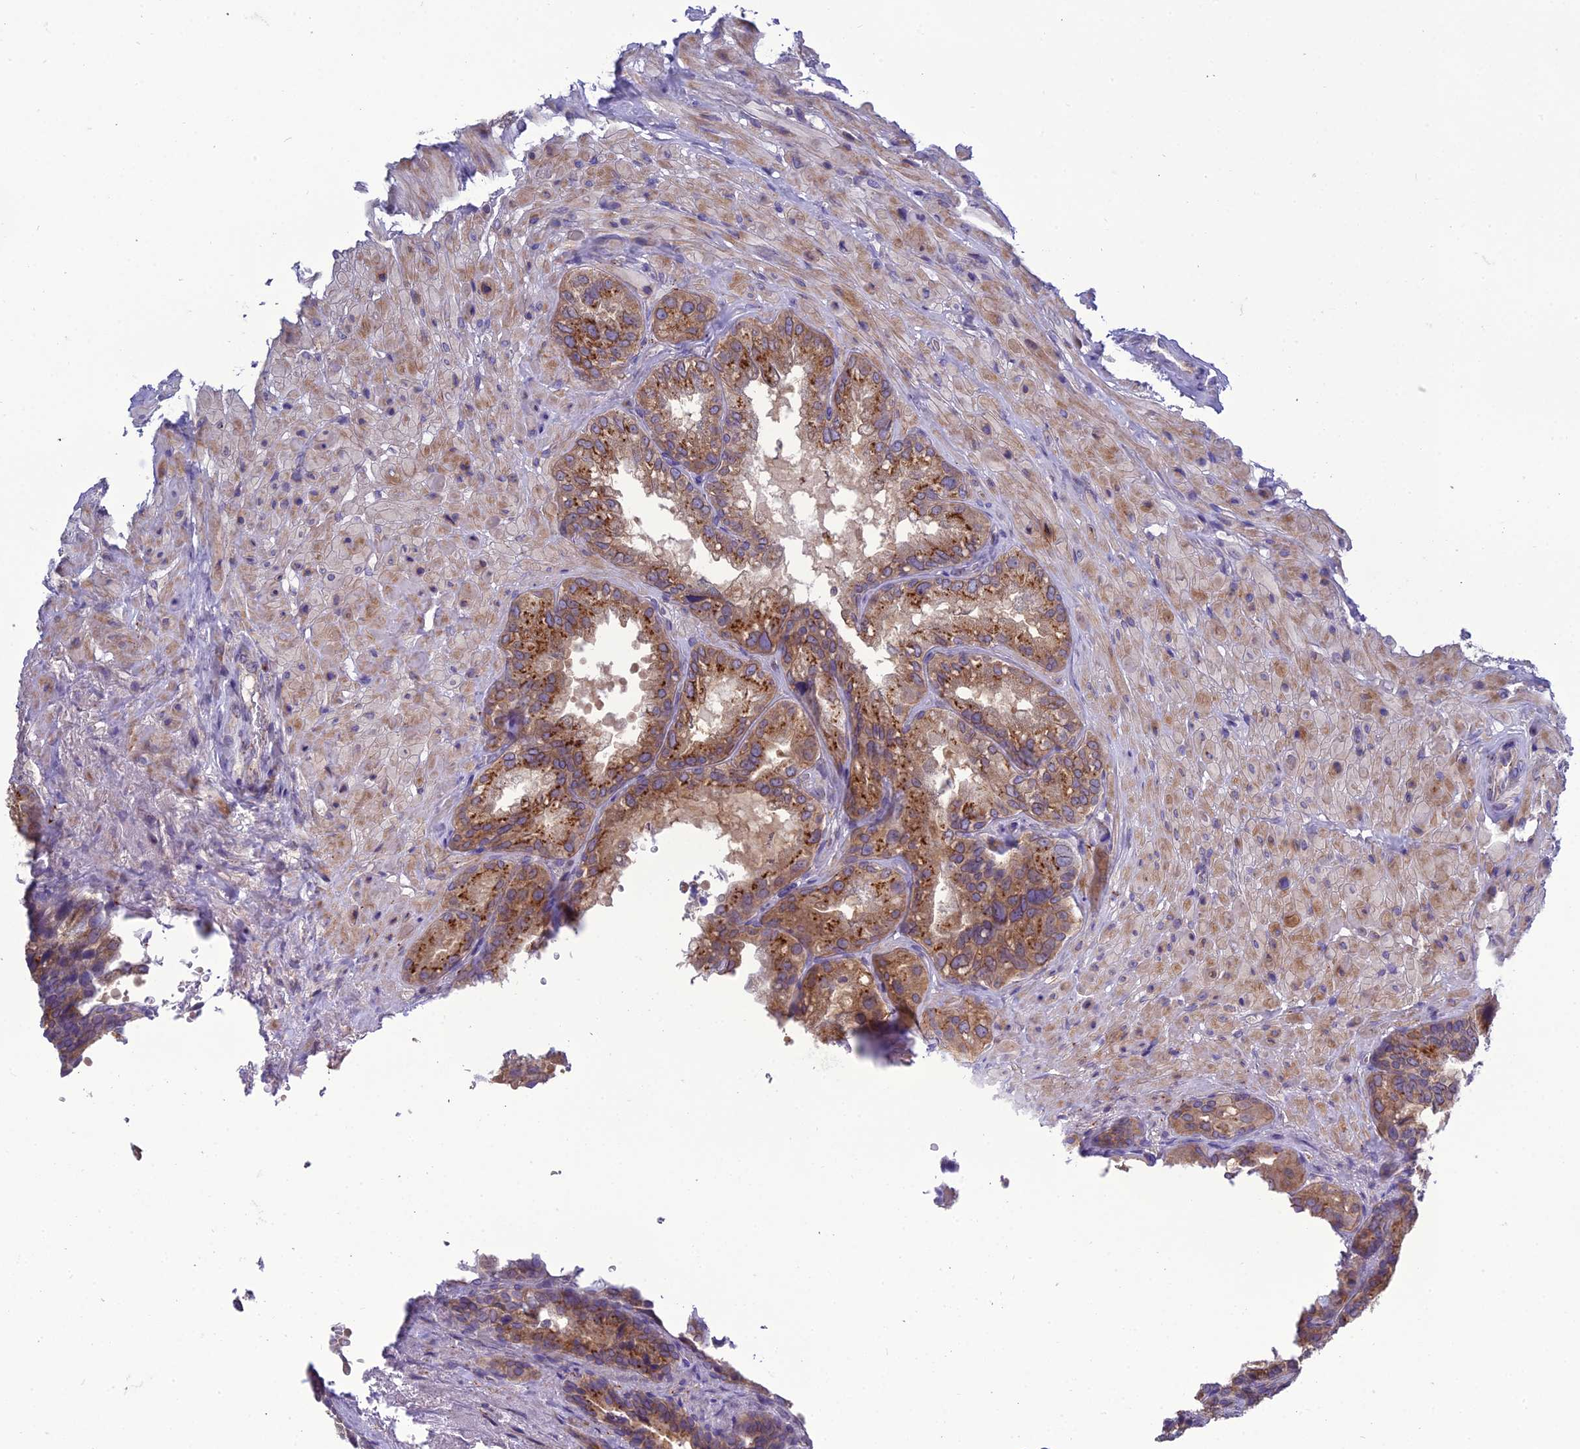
{"staining": {"intensity": "strong", "quantity": "25%-75%", "location": "cytoplasmic/membranous"}, "tissue": "seminal vesicle", "cell_type": "Glandular cells", "image_type": "normal", "snomed": [{"axis": "morphology", "description": "Normal tissue, NOS"}, {"axis": "topography", "description": "Seminal veicle"}, {"axis": "topography", "description": "Peripheral nerve tissue"}], "caption": "Normal seminal vesicle displays strong cytoplasmic/membranous positivity in about 25%-75% of glandular cells, visualized by immunohistochemistry.", "gene": "GOLPH3", "patient": {"sex": "male", "age": 63}}